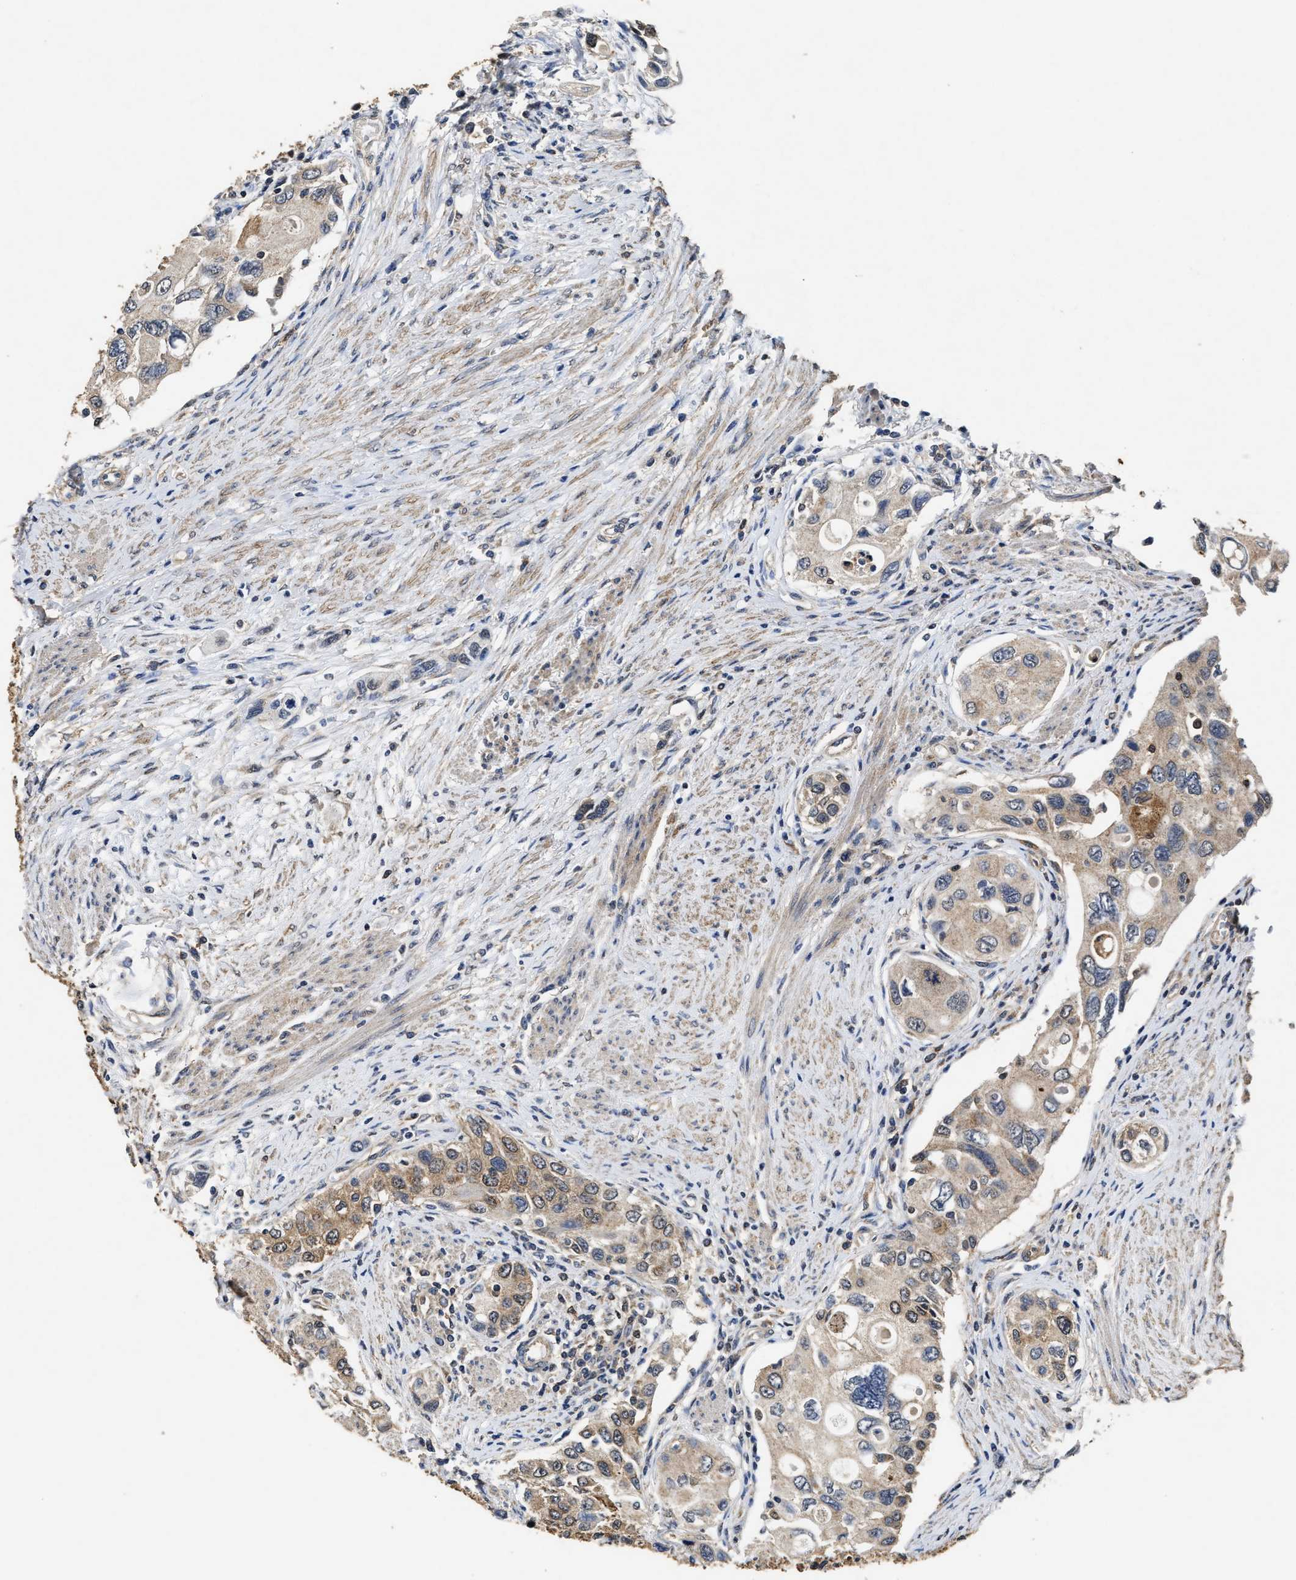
{"staining": {"intensity": "moderate", "quantity": "25%-75%", "location": "cytoplasmic/membranous"}, "tissue": "urothelial cancer", "cell_type": "Tumor cells", "image_type": "cancer", "snomed": [{"axis": "morphology", "description": "Urothelial carcinoma, High grade"}, {"axis": "topography", "description": "Urinary bladder"}], "caption": "A high-resolution micrograph shows IHC staining of high-grade urothelial carcinoma, which displays moderate cytoplasmic/membranous expression in about 25%-75% of tumor cells. (Brightfield microscopy of DAB IHC at high magnification).", "gene": "ACAT2", "patient": {"sex": "female", "age": 56}}